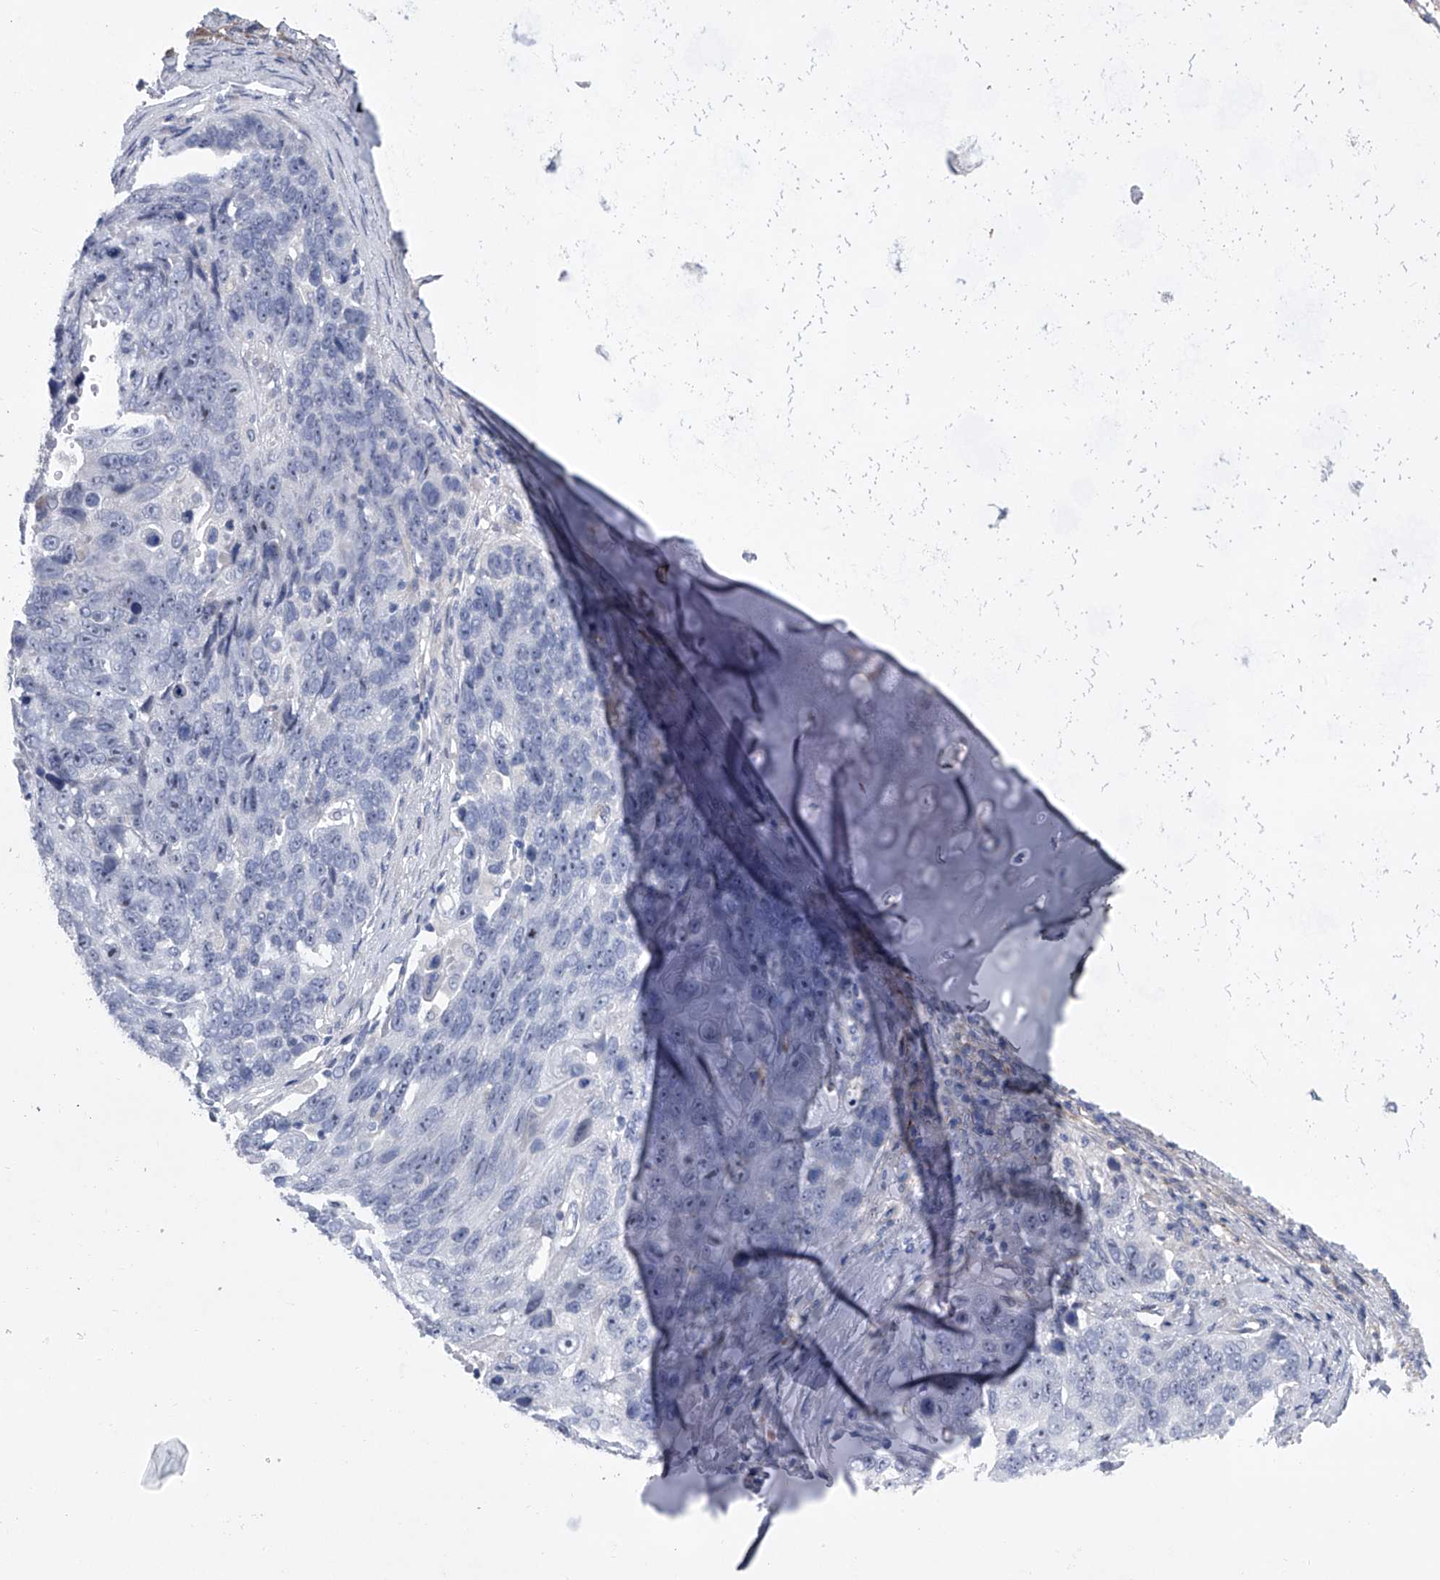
{"staining": {"intensity": "negative", "quantity": "none", "location": "none"}, "tissue": "lung cancer", "cell_type": "Tumor cells", "image_type": "cancer", "snomed": [{"axis": "morphology", "description": "Squamous cell carcinoma, NOS"}, {"axis": "topography", "description": "Lung"}], "caption": "IHC of lung cancer reveals no positivity in tumor cells. (Stains: DAB immunohistochemistry (IHC) with hematoxylin counter stain, Microscopy: brightfield microscopy at high magnification).", "gene": "ALG14", "patient": {"sex": "male", "age": 66}}